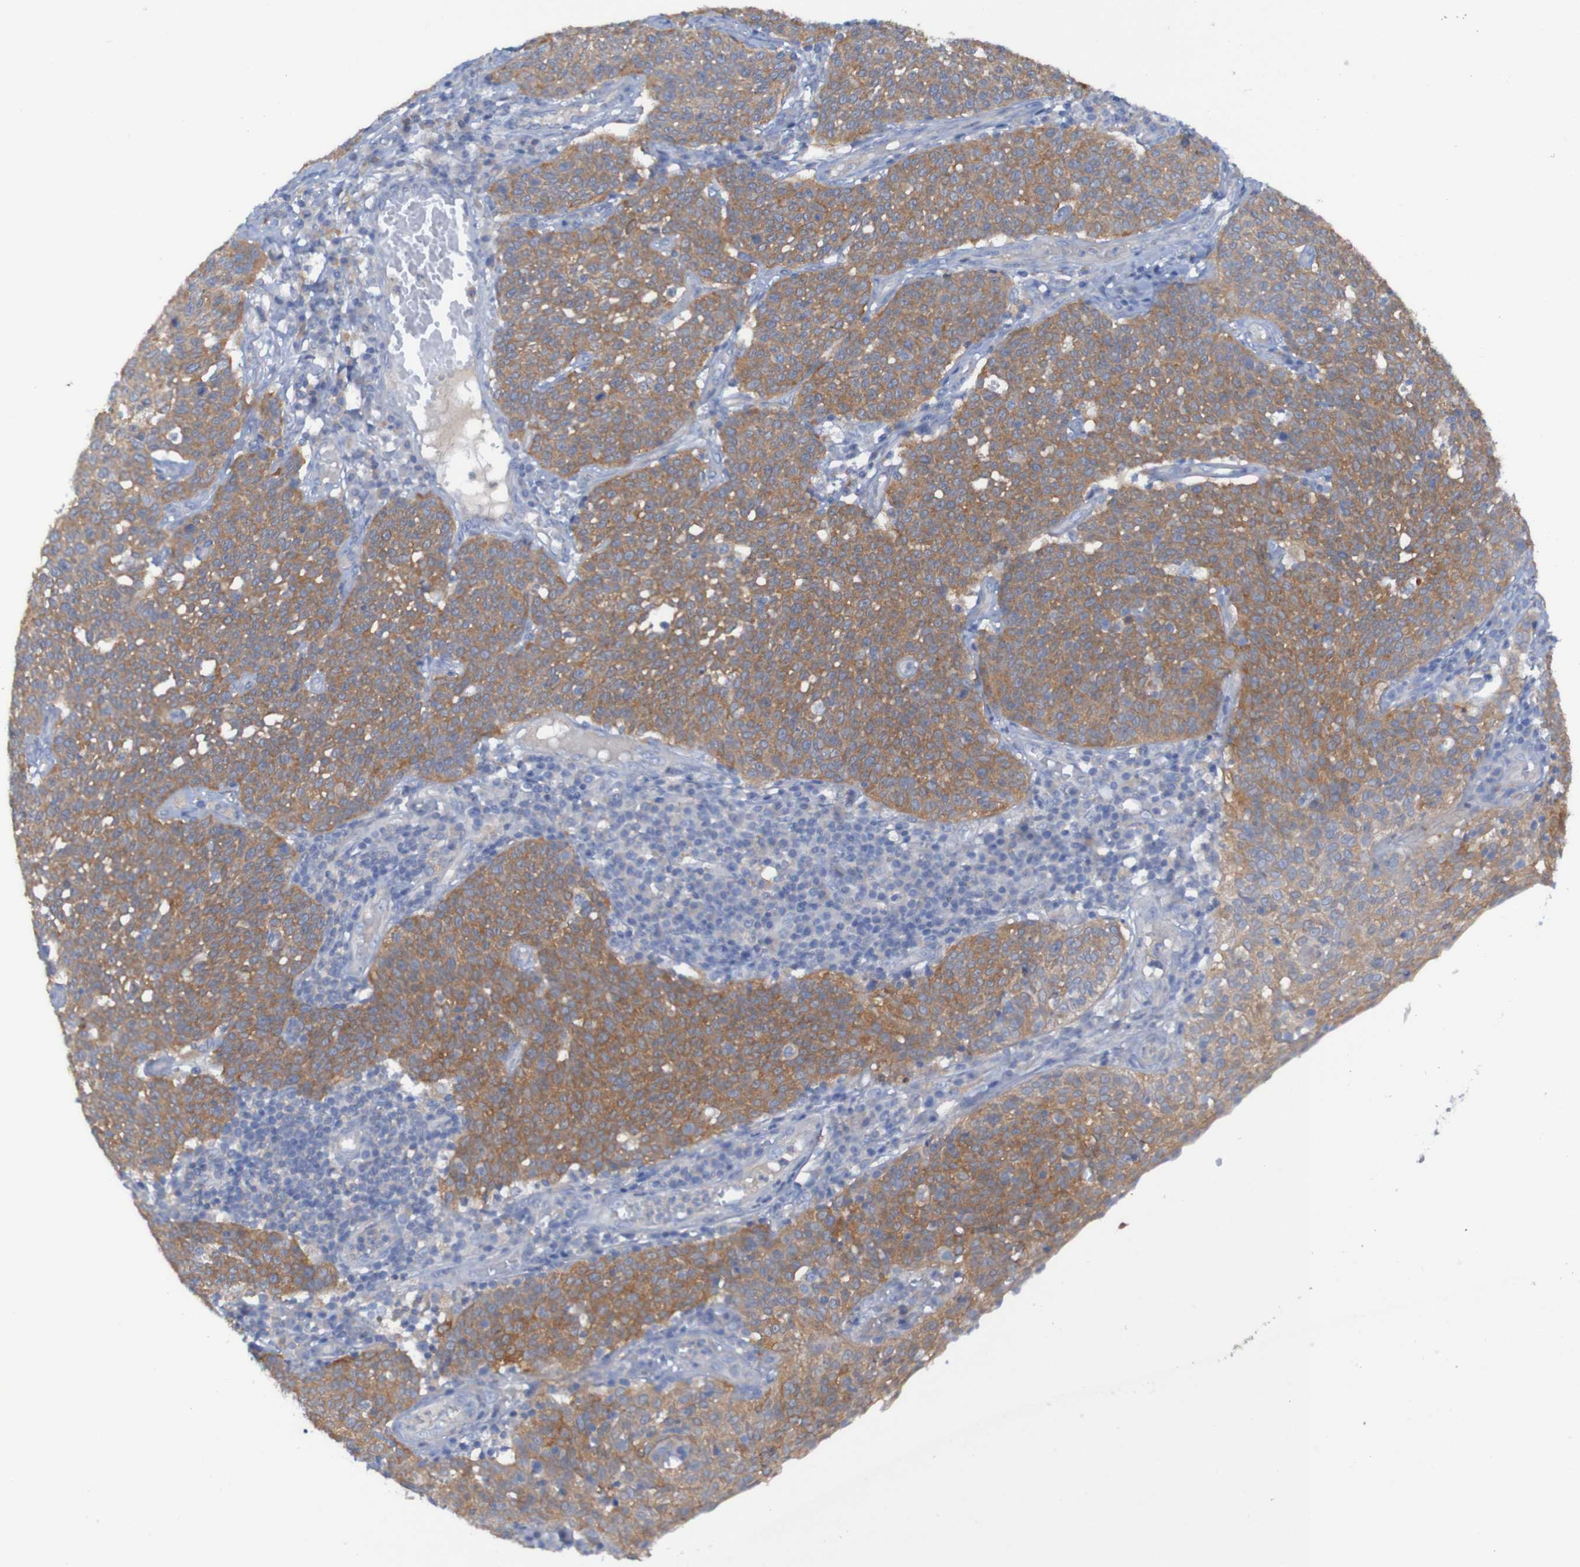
{"staining": {"intensity": "moderate", "quantity": "25%-75%", "location": "cytoplasmic/membranous"}, "tissue": "cervical cancer", "cell_type": "Tumor cells", "image_type": "cancer", "snomed": [{"axis": "morphology", "description": "Squamous cell carcinoma, NOS"}, {"axis": "topography", "description": "Cervix"}], "caption": "Tumor cells demonstrate medium levels of moderate cytoplasmic/membranous positivity in about 25%-75% of cells in cervical cancer. (DAB IHC, brown staining for protein, blue staining for nuclei).", "gene": "ARHGEF16", "patient": {"sex": "female", "age": 34}}